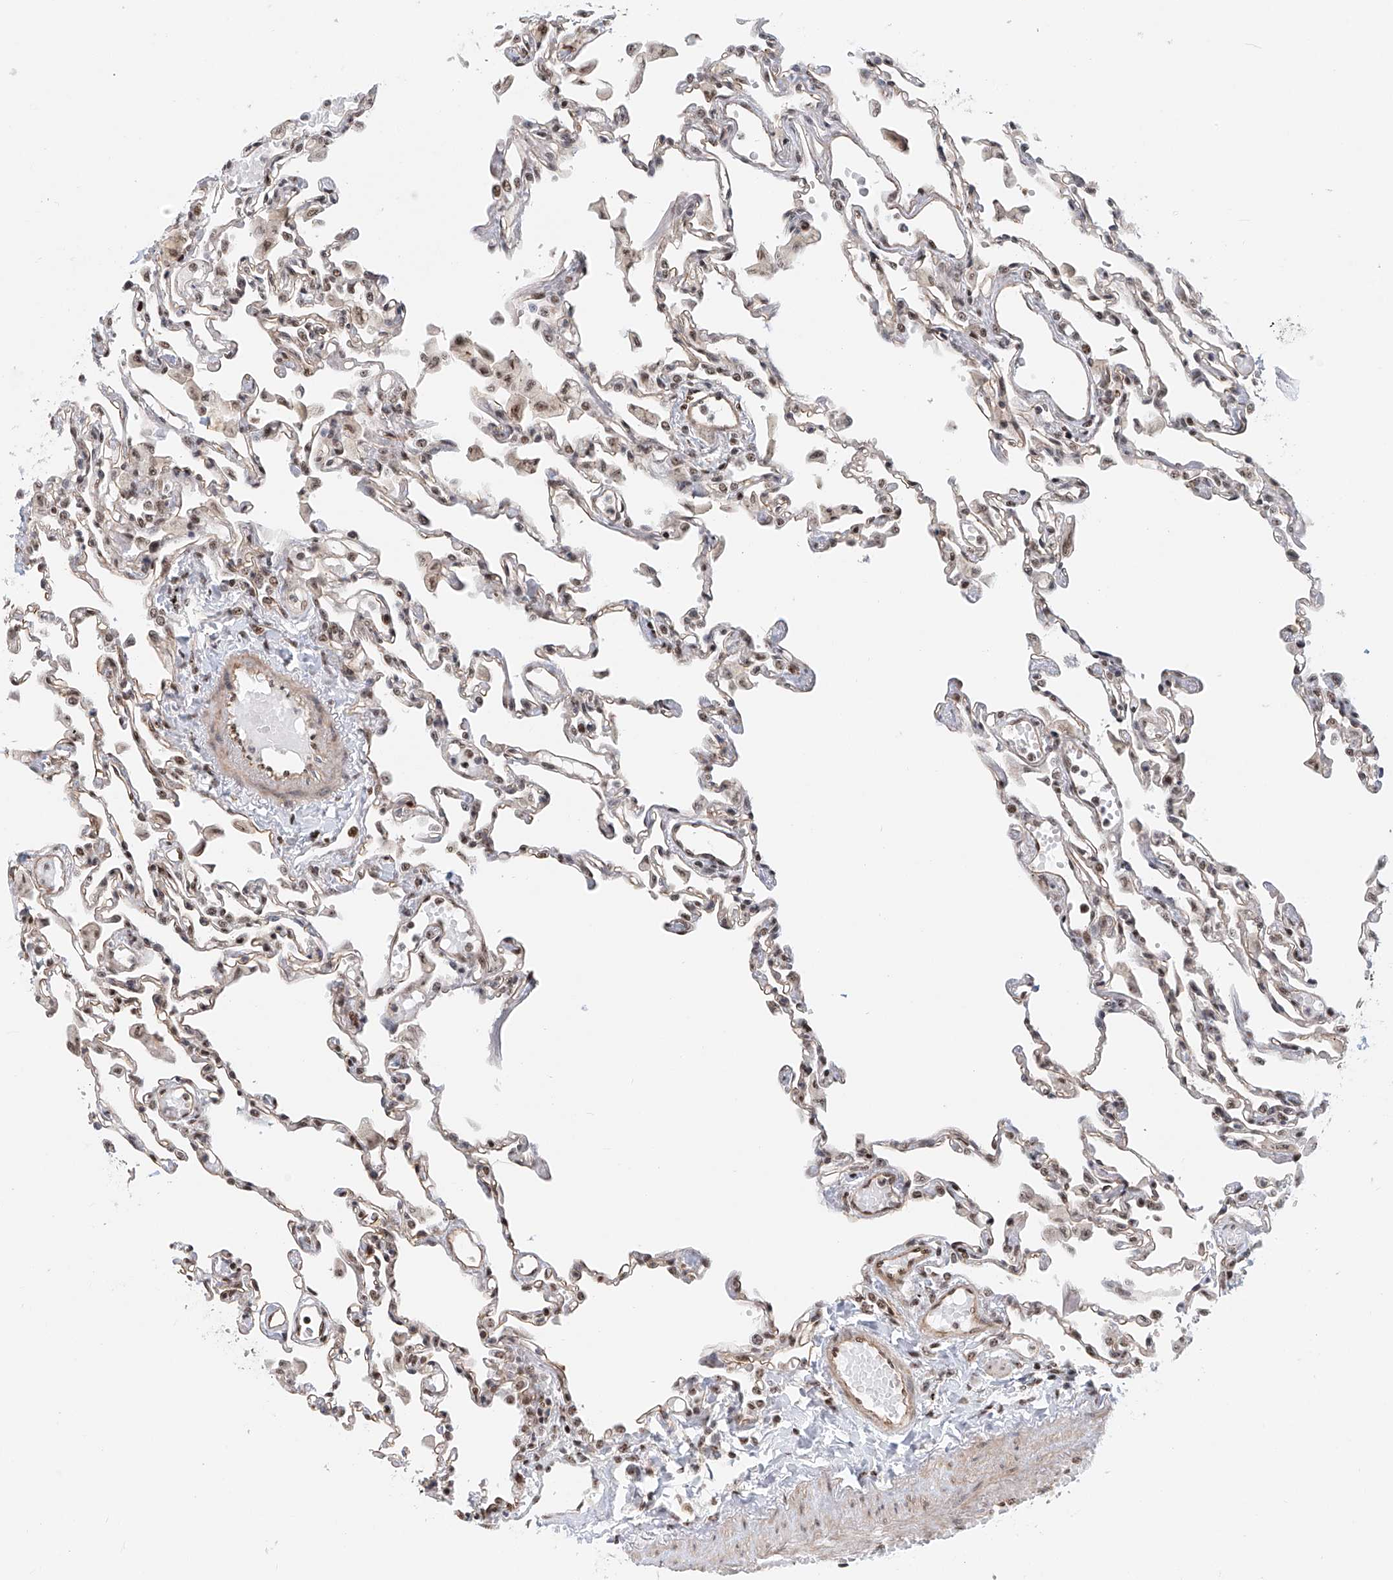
{"staining": {"intensity": "weak", "quantity": "25%-75%", "location": "nuclear"}, "tissue": "lung", "cell_type": "Alveolar cells", "image_type": "normal", "snomed": [{"axis": "morphology", "description": "Normal tissue, NOS"}, {"axis": "topography", "description": "Bronchus"}, {"axis": "topography", "description": "Lung"}], "caption": "Immunohistochemical staining of benign human lung reveals low levels of weak nuclear positivity in approximately 25%-75% of alveolar cells.", "gene": "PRUNE2", "patient": {"sex": "female", "age": 49}}